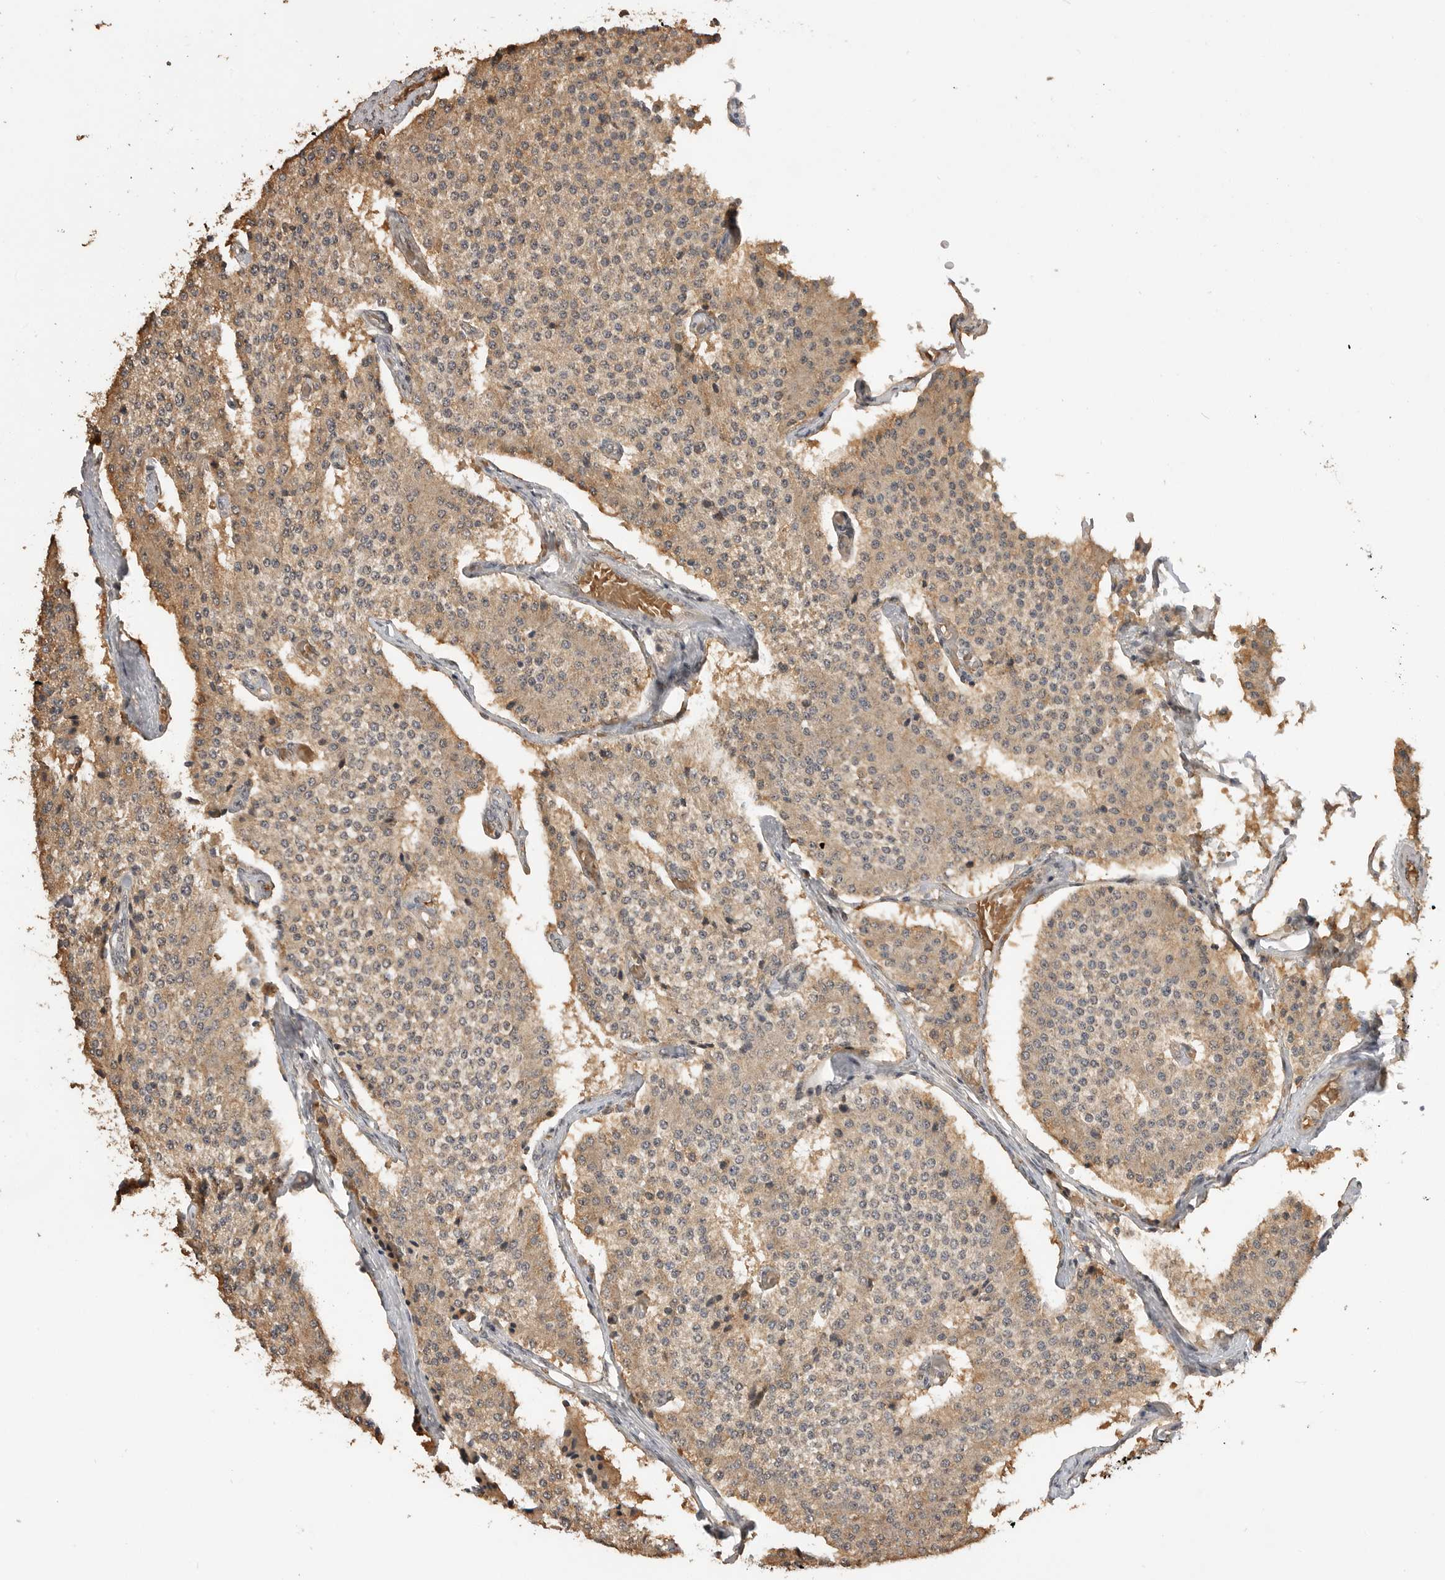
{"staining": {"intensity": "weak", "quantity": ">75%", "location": "cytoplasmic/membranous"}, "tissue": "carcinoid", "cell_type": "Tumor cells", "image_type": "cancer", "snomed": [{"axis": "morphology", "description": "Carcinoid, malignant, NOS"}, {"axis": "topography", "description": "Colon"}], "caption": "A photomicrograph of carcinoid stained for a protein displays weak cytoplasmic/membranous brown staining in tumor cells.", "gene": "ASPSCR1", "patient": {"sex": "female", "age": 52}}